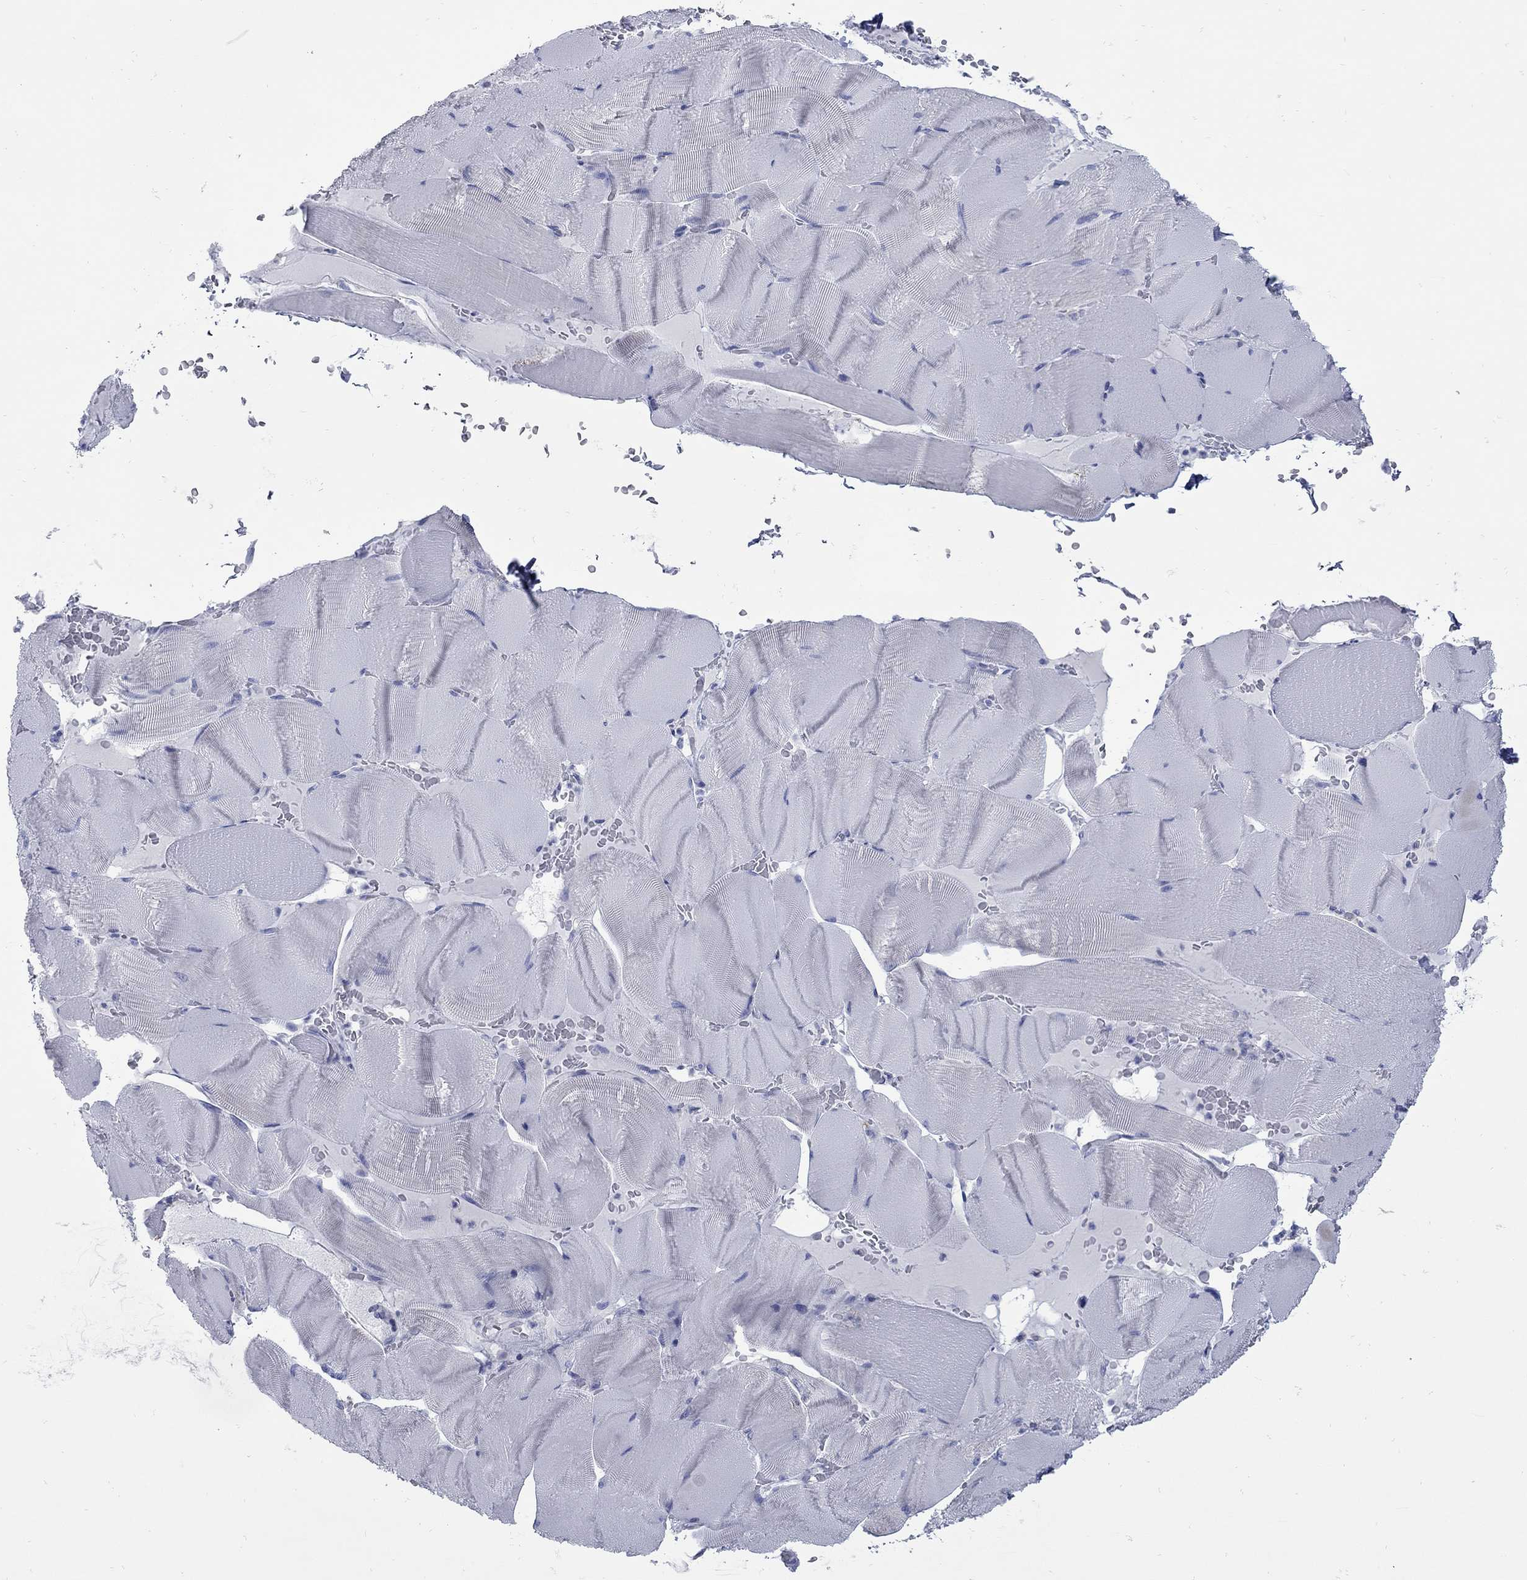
{"staining": {"intensity": "negative", "quantity": "none", "location": "none"}, "tissue": "skeletal muscle", "cell_type": "Myocytes", "image_type": "normal", "snomed": [{"axis": "morphology", "description": "Normal tissue, NOS"}, {"axis": "topography", "description": "Skeletal muscle"}], "caption": "Skeletal muscle stained for a protein using immunohistochemistry (IHC) reveals no expression myocytes.", "gene": "PDZD3", "patient": {"sex": "male", "age": 56}}